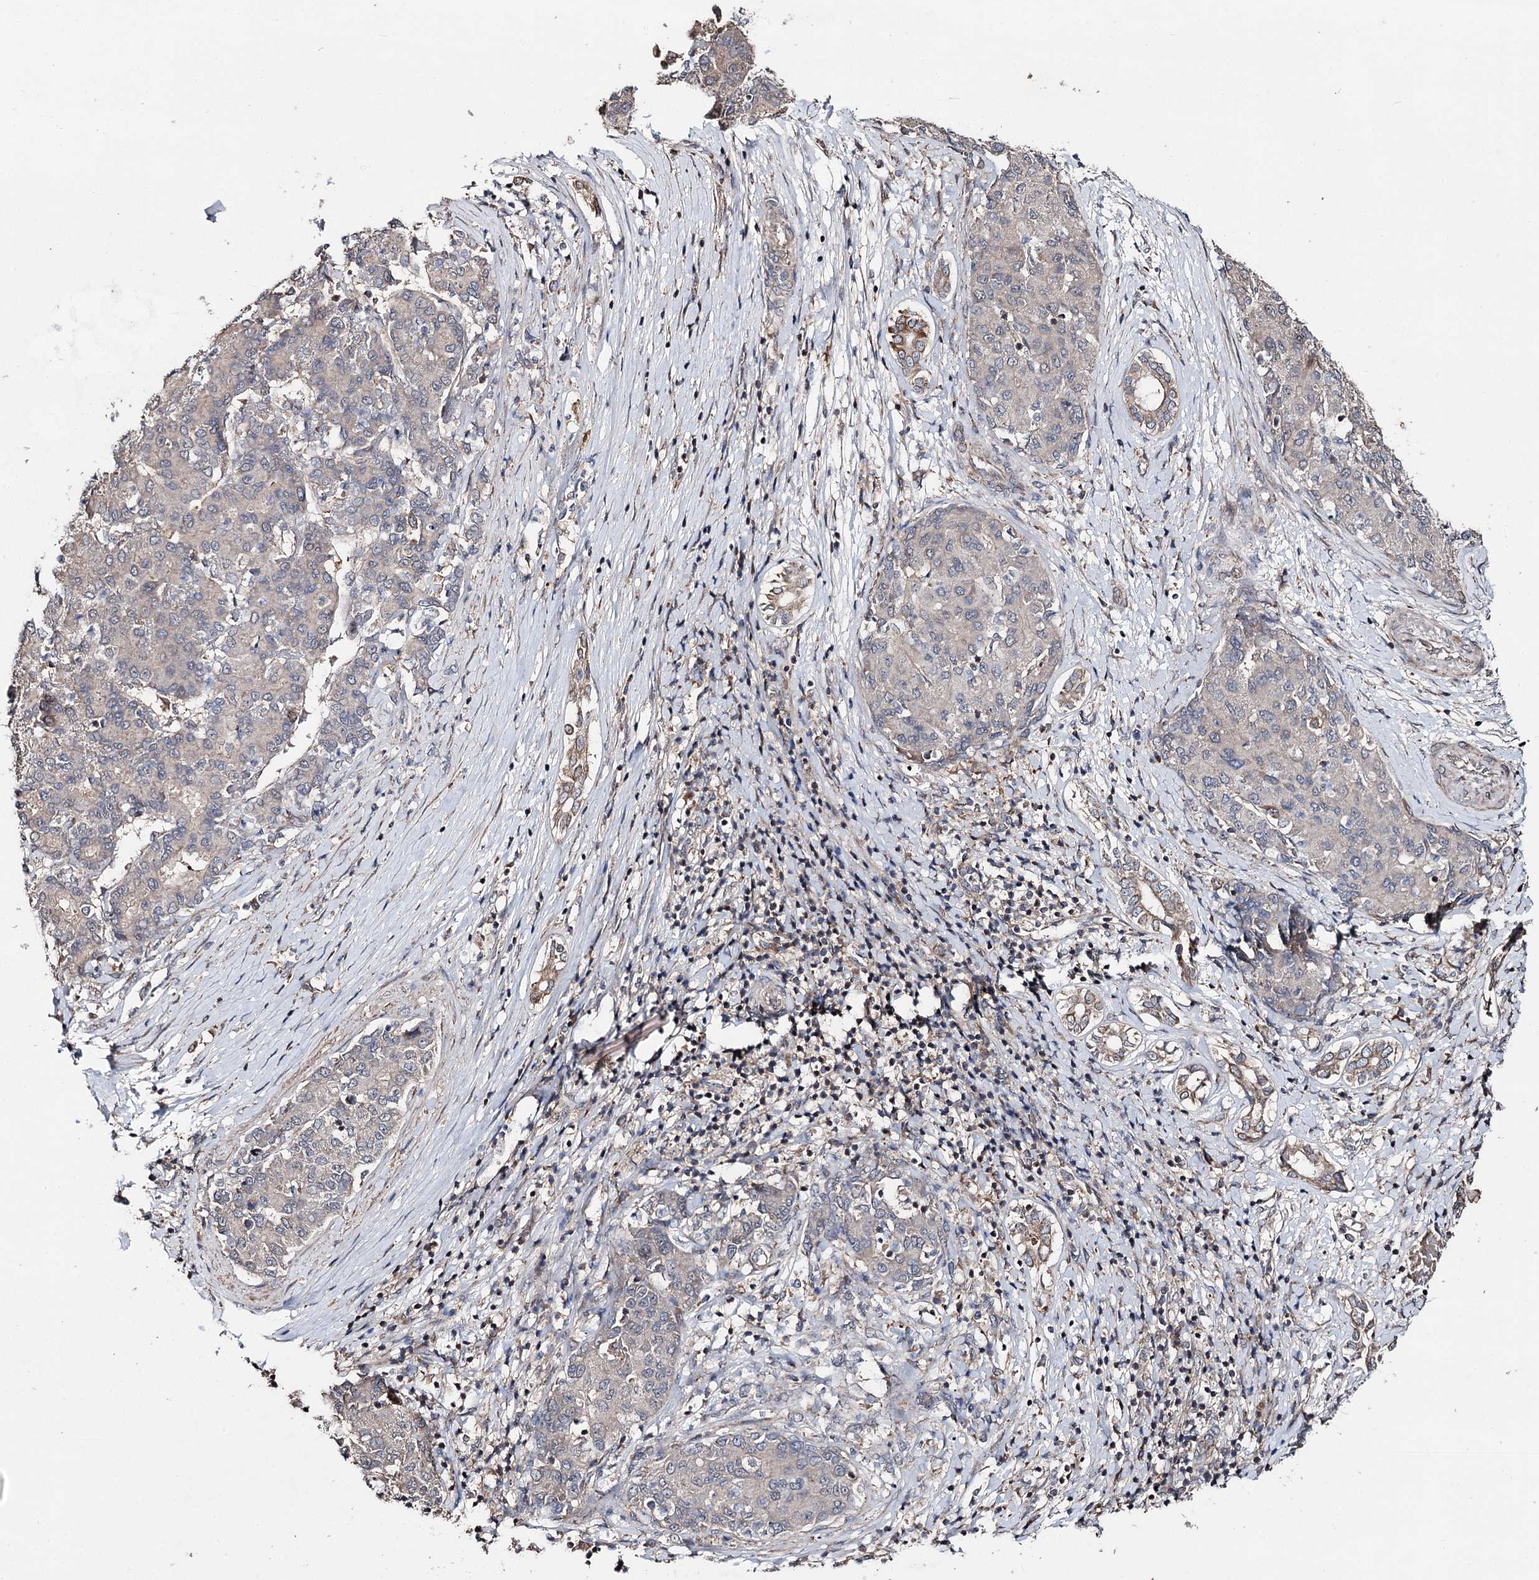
{"staining": {"intensity": "negative", "quantity": "none", "location": "none"}, "tissue": "liver cancer", "cell_type": "Tumor cells", "image_type": "cancer", "snomed": [{"axis": "morphology", "description": "Carcinoma, Hepatocellular, NOS"}, {"axis": "topography", "description": "Liver"}], "caption": "Photomicrograph shows no protein positivity in tumor cells of hepatocellular carcinoma (liver) tissue.", "gene": "MINDY3", "patient": {"sex": "male", "age": 65}}